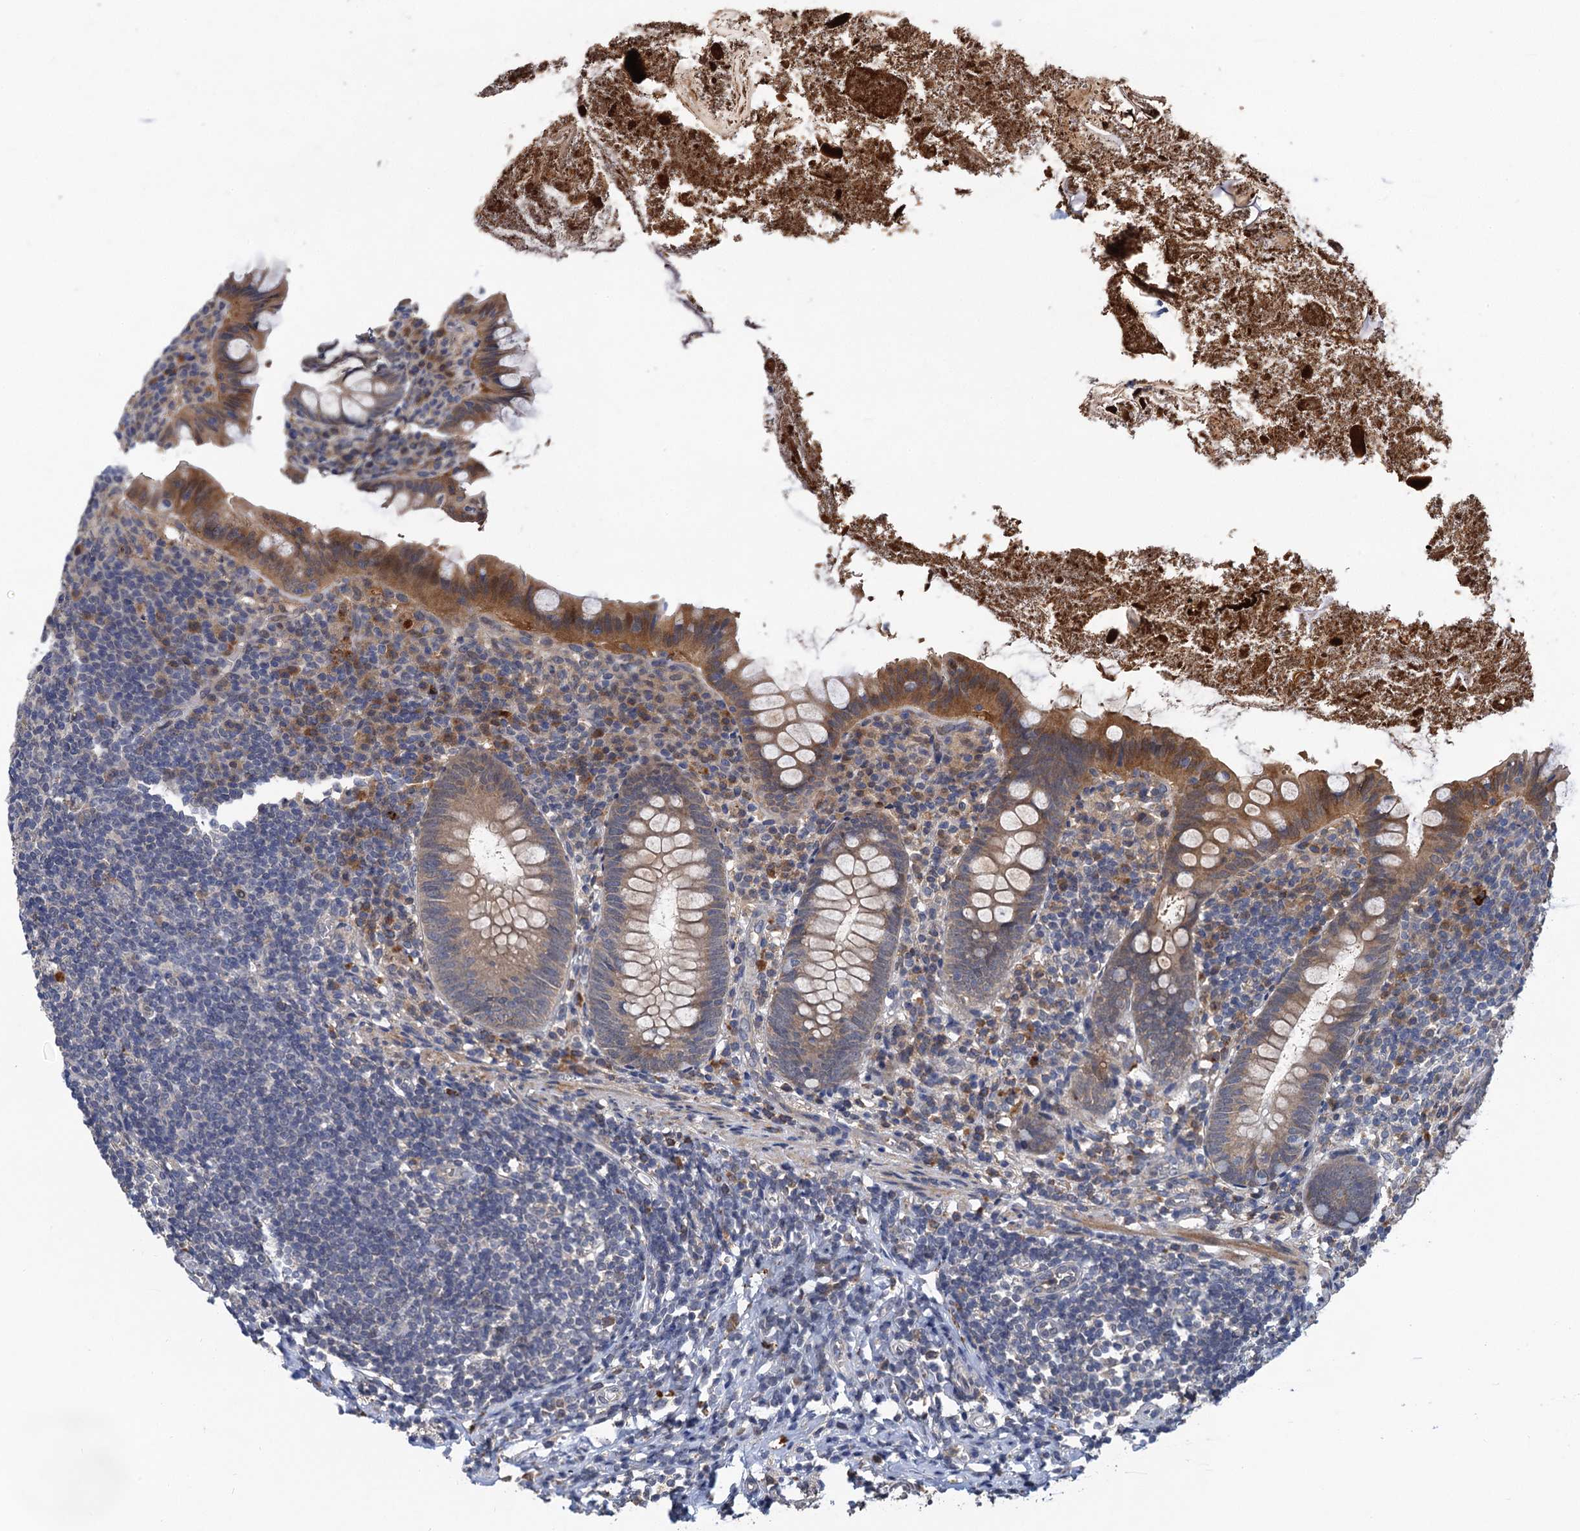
{"staining": {"intensity": "moderate", "quantity": ">75%", "location": "cytoplasmic/membranous"}, "tissue": "appendix", "cell_type": "Glandular cells", "image_type": "normal", "snomed": [{"axis": "morphology", "description": "Normal tissue, NOS"}, {"axis": "topography", "description": "Appendix"}], "caption": "High-magnification brightfield microscopy of benign appendix stained with DAB (brown) and counterstained with hematoxylin (blue). glandular cells exhibit moderate cytoplasmic/membranous staining is identified in about>75% of cells.", "gene": "TMEM39B", "patient": {"sex": "female", "age": 51}}